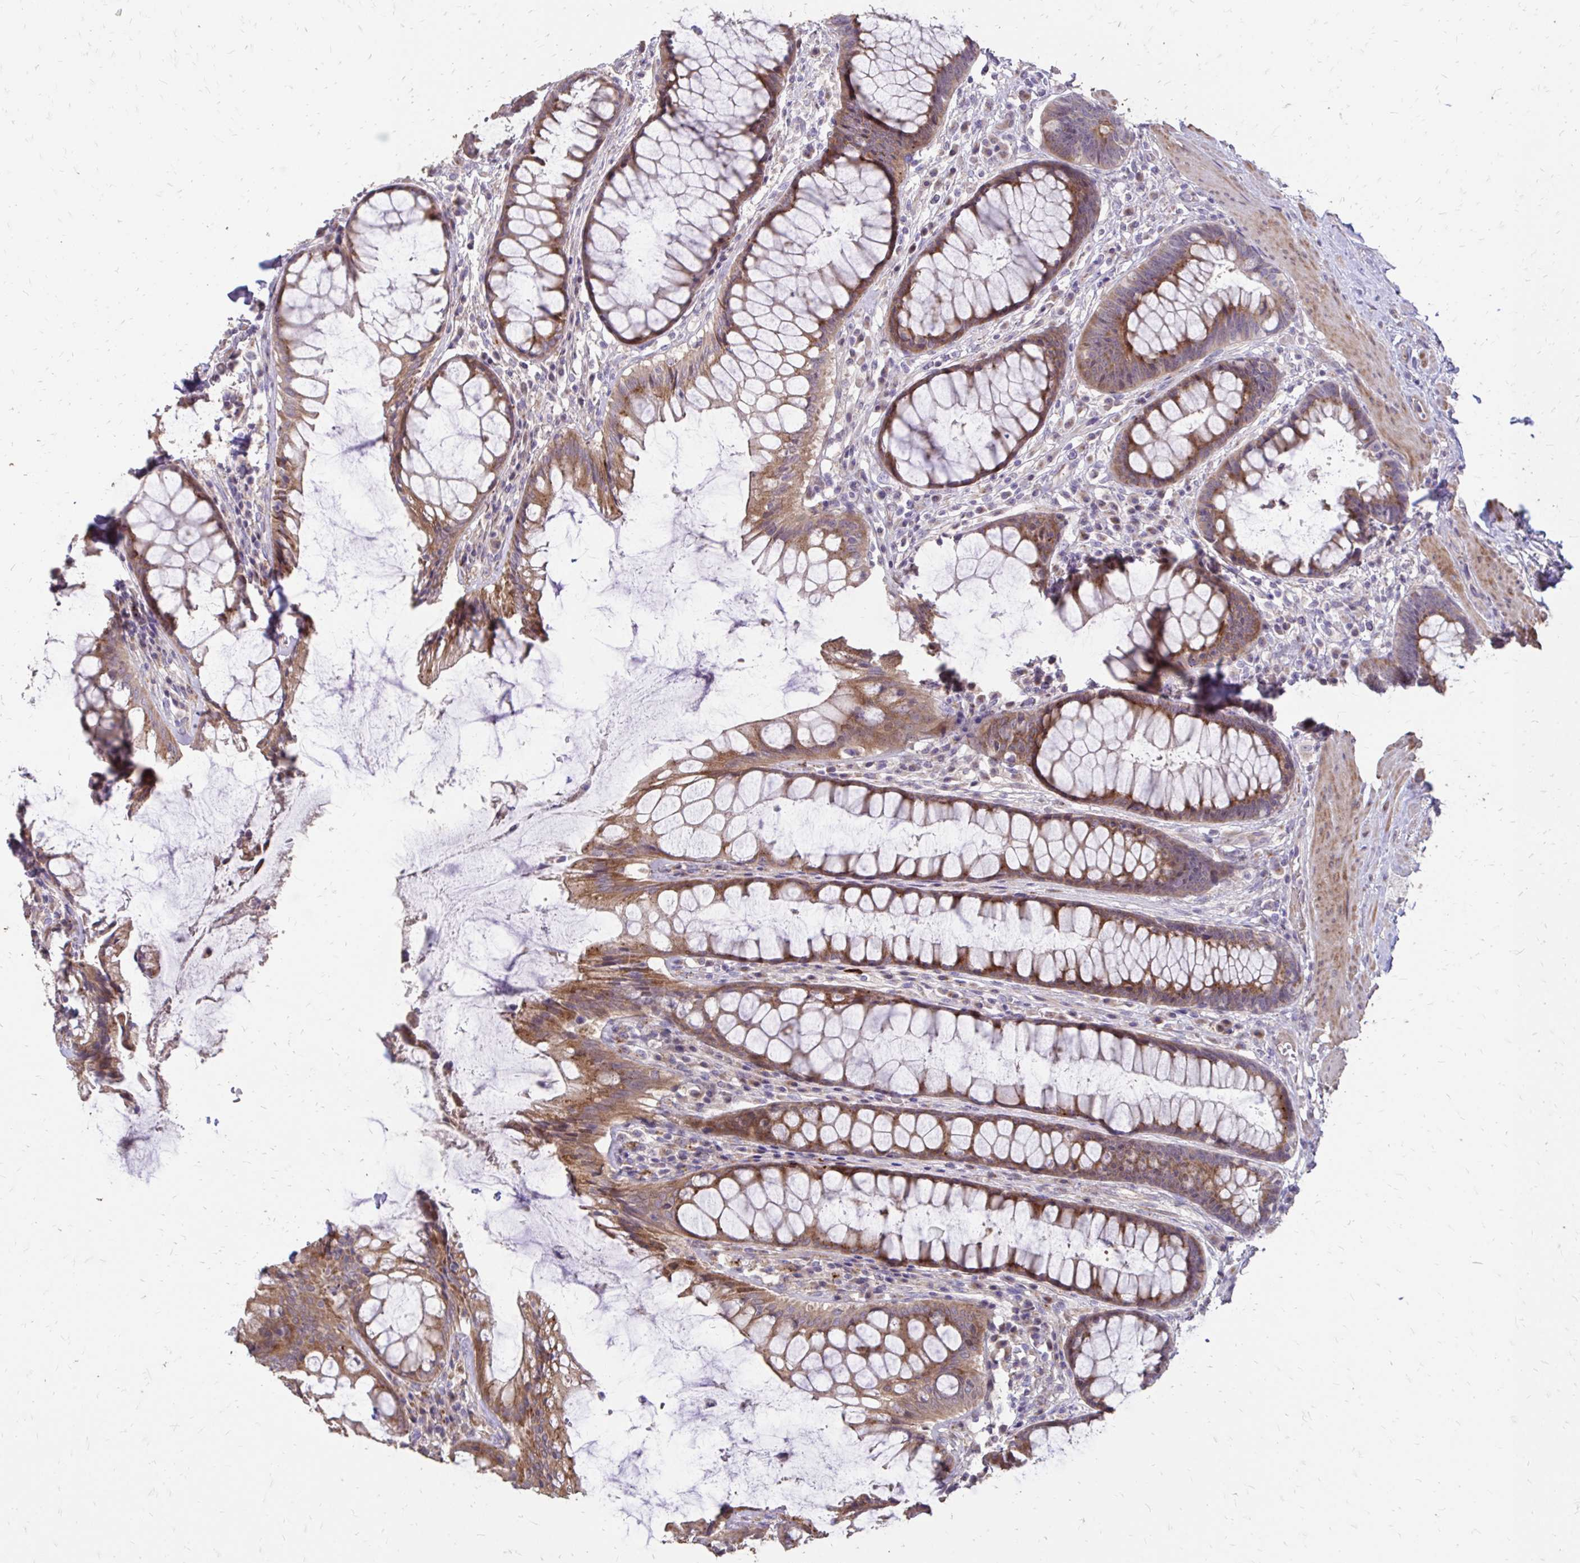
{"staining": {"intensity": "moderate", "quantity": ">75%", "location": "cytoplasmic/membranous"}, "tissue": "rectum", "cell_type": "Glandular cells", "image_type": "normal", "snomed": [{"axis": "morphology", "description": "Normal tissue, NOS"}, {"axis": "topography", "description": "Rectum"}], "caption": "Protein expression analysis of benign human rectum reveals moderate cytoplasmic/membranous expression in about >75% of glandular cells.", "gene": "MYORG", "patient": {"sex": "male", "age": 72}}